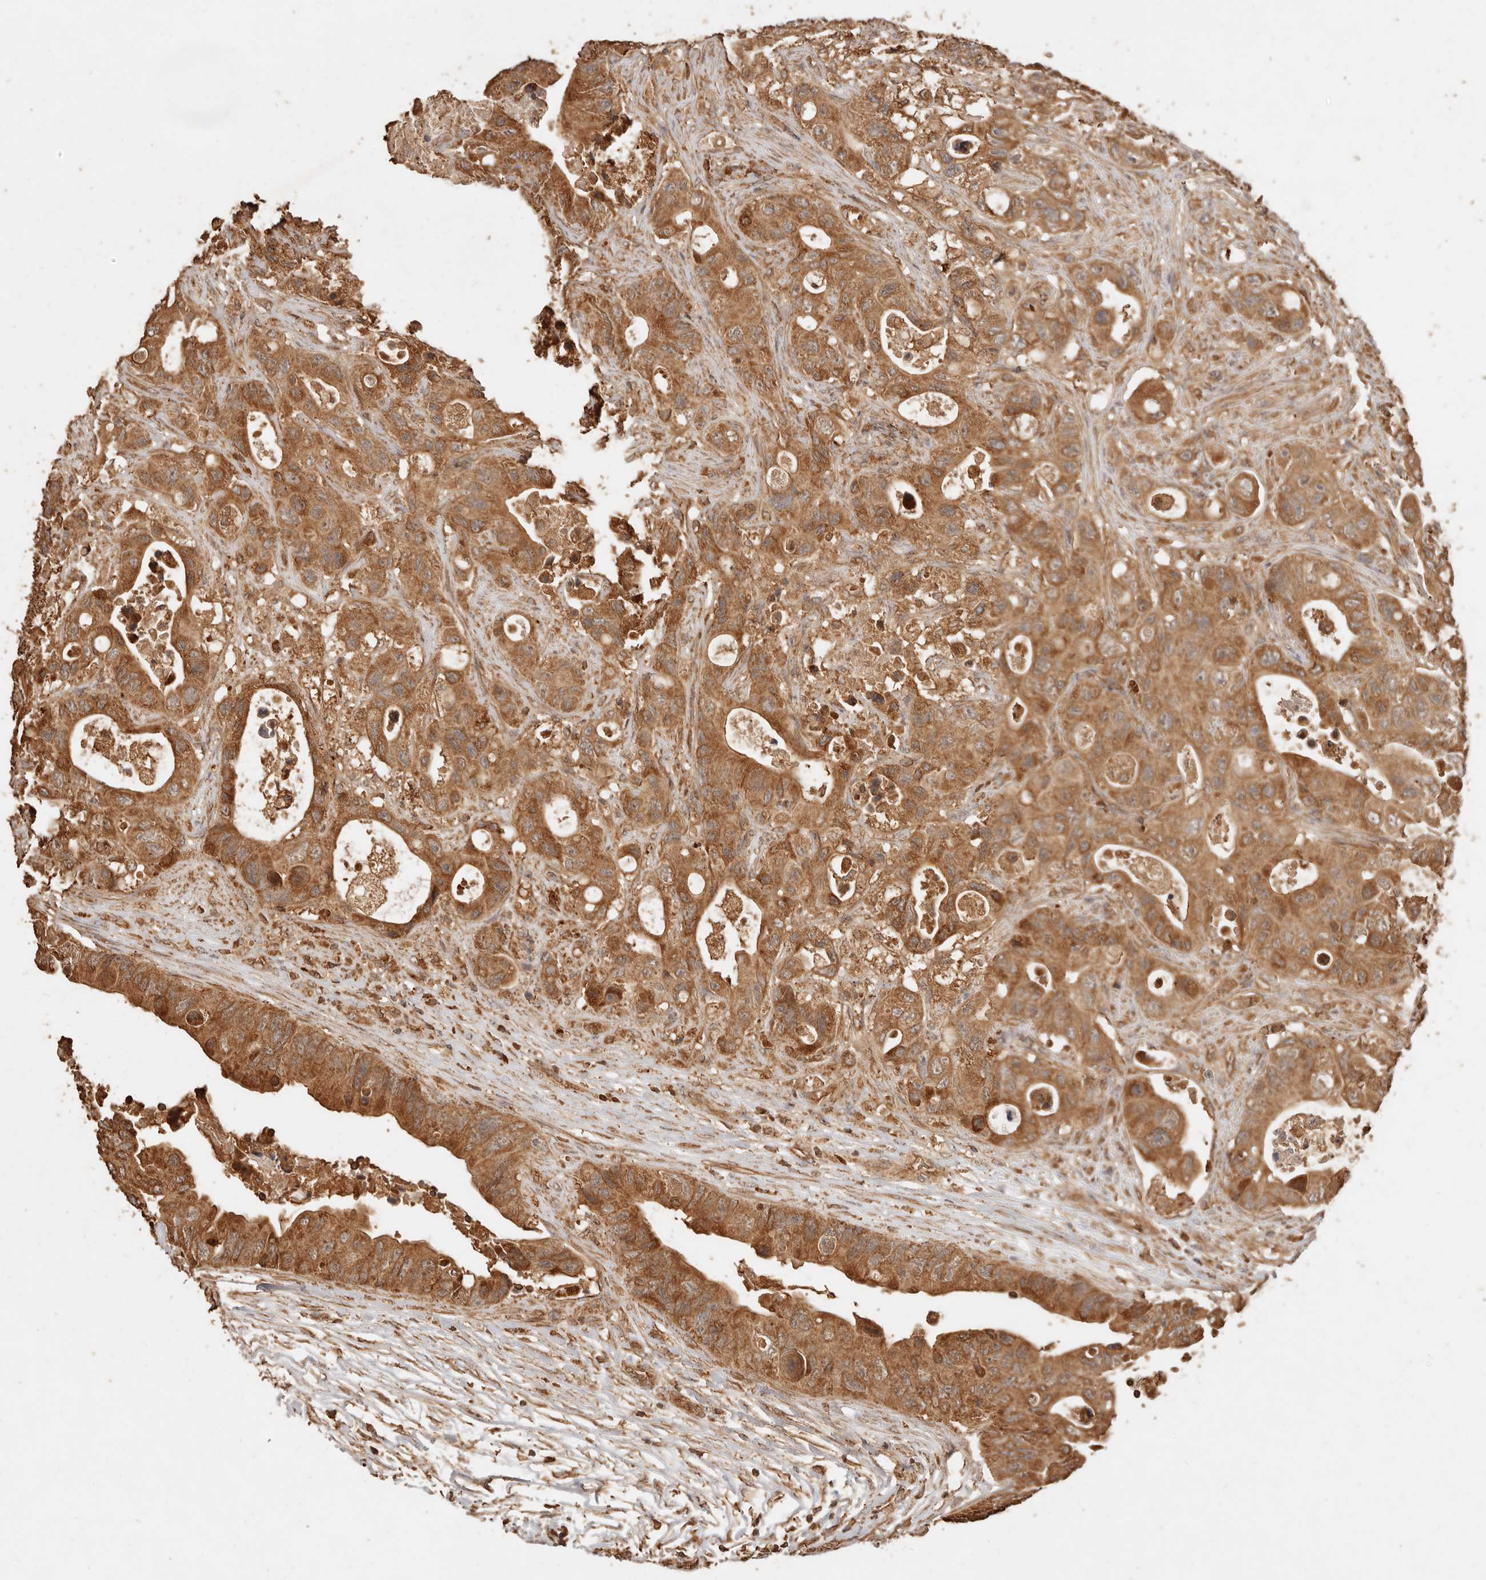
{"staining": {"intensity": "strong", "quantity": ">75%", "location": "cytoplasmic/membranous"}, "tissue": "colorectal cancer", "cell_type": "Tumor cells", "image_type": "cancer", "snomed": [{"axis": "morphology", "description": "Adenocarcinoma, NOS"}, {"axis": "topography", "description": "Colon"}], "caption": "Adenocarcinoma (colorectal) stained with a brown dye displays strong cytoplasmic/membranous positive staining in approximately >75% of tumor cells.", "gene": "FAM180B", "patient": {"sex": "female", "age": 46}}